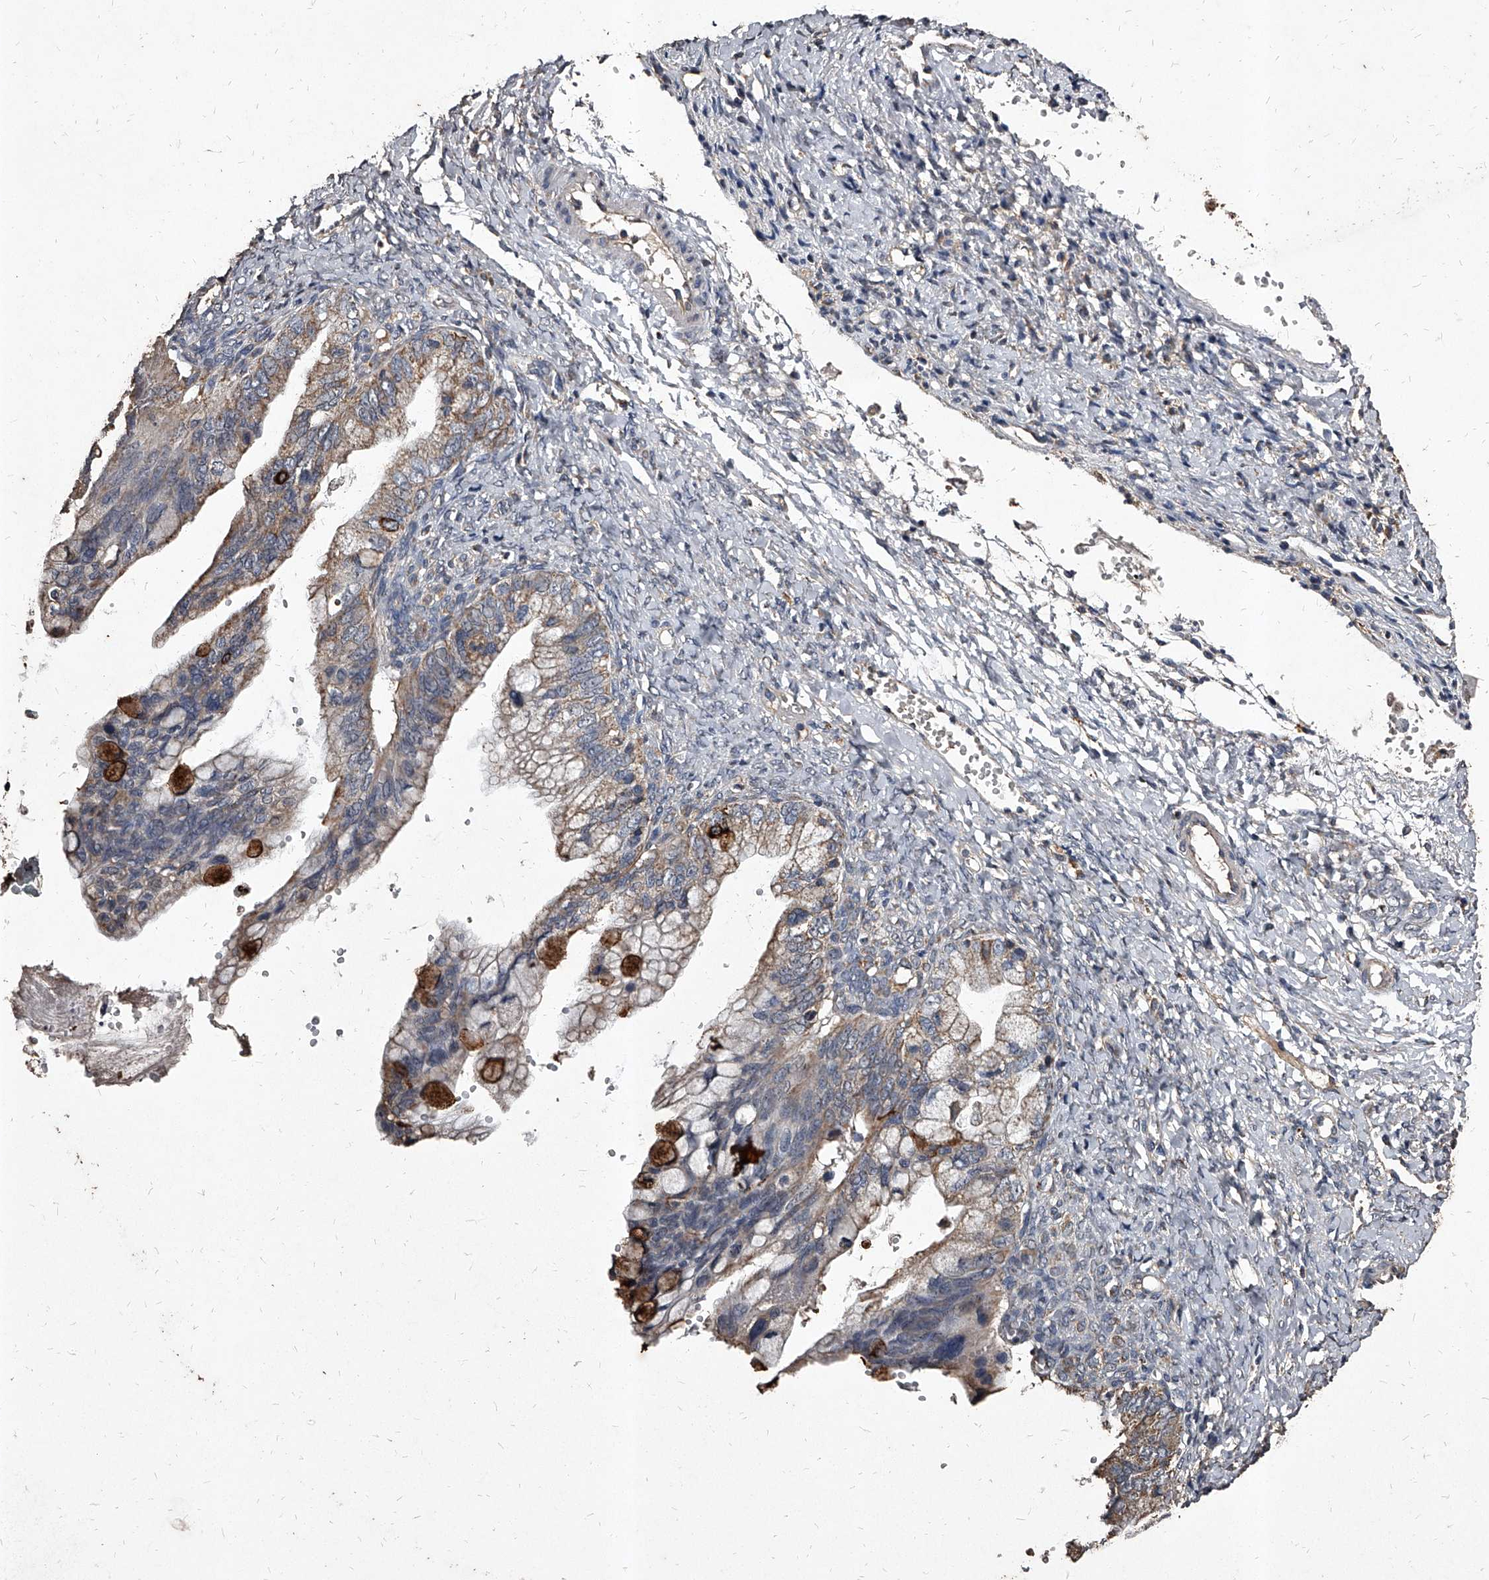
{"staining": {"intensity": "moderate", "quantity": "25%-75%", "location": "cytoplasmic/membranous"}, "tissue": "ovarian cancer", "cell_type": "Tumor cells", "image_type": "cancer", "snomed": [{"axis": "morphology", "description": "Cystadenocarcinoma, mucinous, NOS"}, {"axis": "topography", "description": "Ovary"}], "caption": "Human ovarian mucinous cystadenocarcinoma stained for a protein (brown) shows moderate cytoplasmic/membranous positive staining in about 25%-75% of tumor cells.", "gene": "GPR183", "patient": {"sex": "female", "age": 36}}